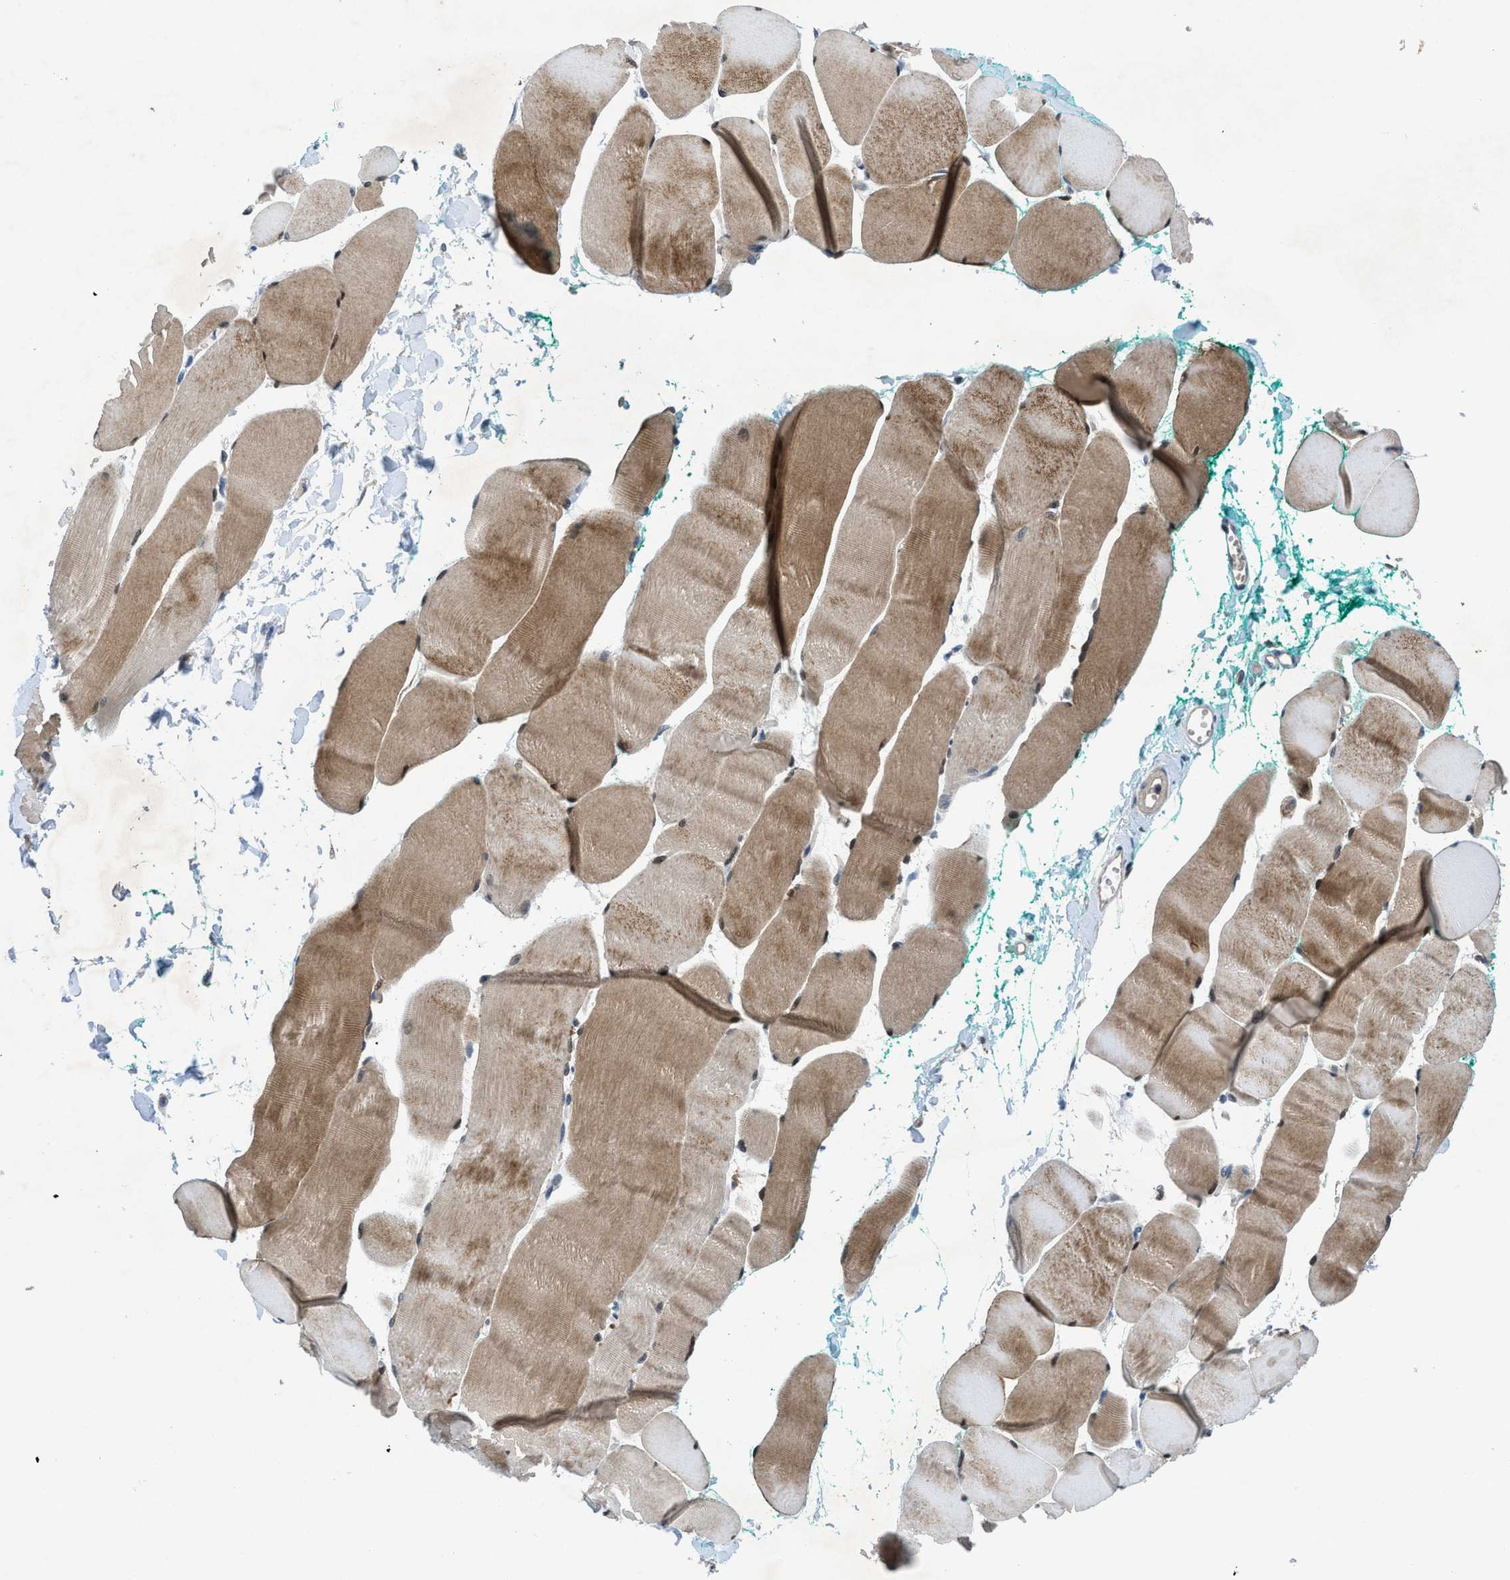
{"staining": {"intensity": "moderate", "quantity": "25%-75%", "location": "cytoplasmic/membranous"}, "tissue": "skeletal muscle", "cell_type": "Myocytes", "image_type": "normal", "snomed": [{"axis": "morphology", "description": "Normal tissue, NOS"}, {"axis": "morphology", "description": "Squamous cell carcinoma, NOS"}, {"axis": "topography", "description": "Skeletal muscle"}], "caption": "Moderate cytoplasmic/membranous expression is seen in approximately 25%-75% of myocytes in benign skeletal muscle. The staining is performed using DAB brown chromogen to label protein expression. The nuclei are counter-stained blue using hematoxylin.", "gene": "PANX1", "patient": {"sex": "male", "age": 51}}